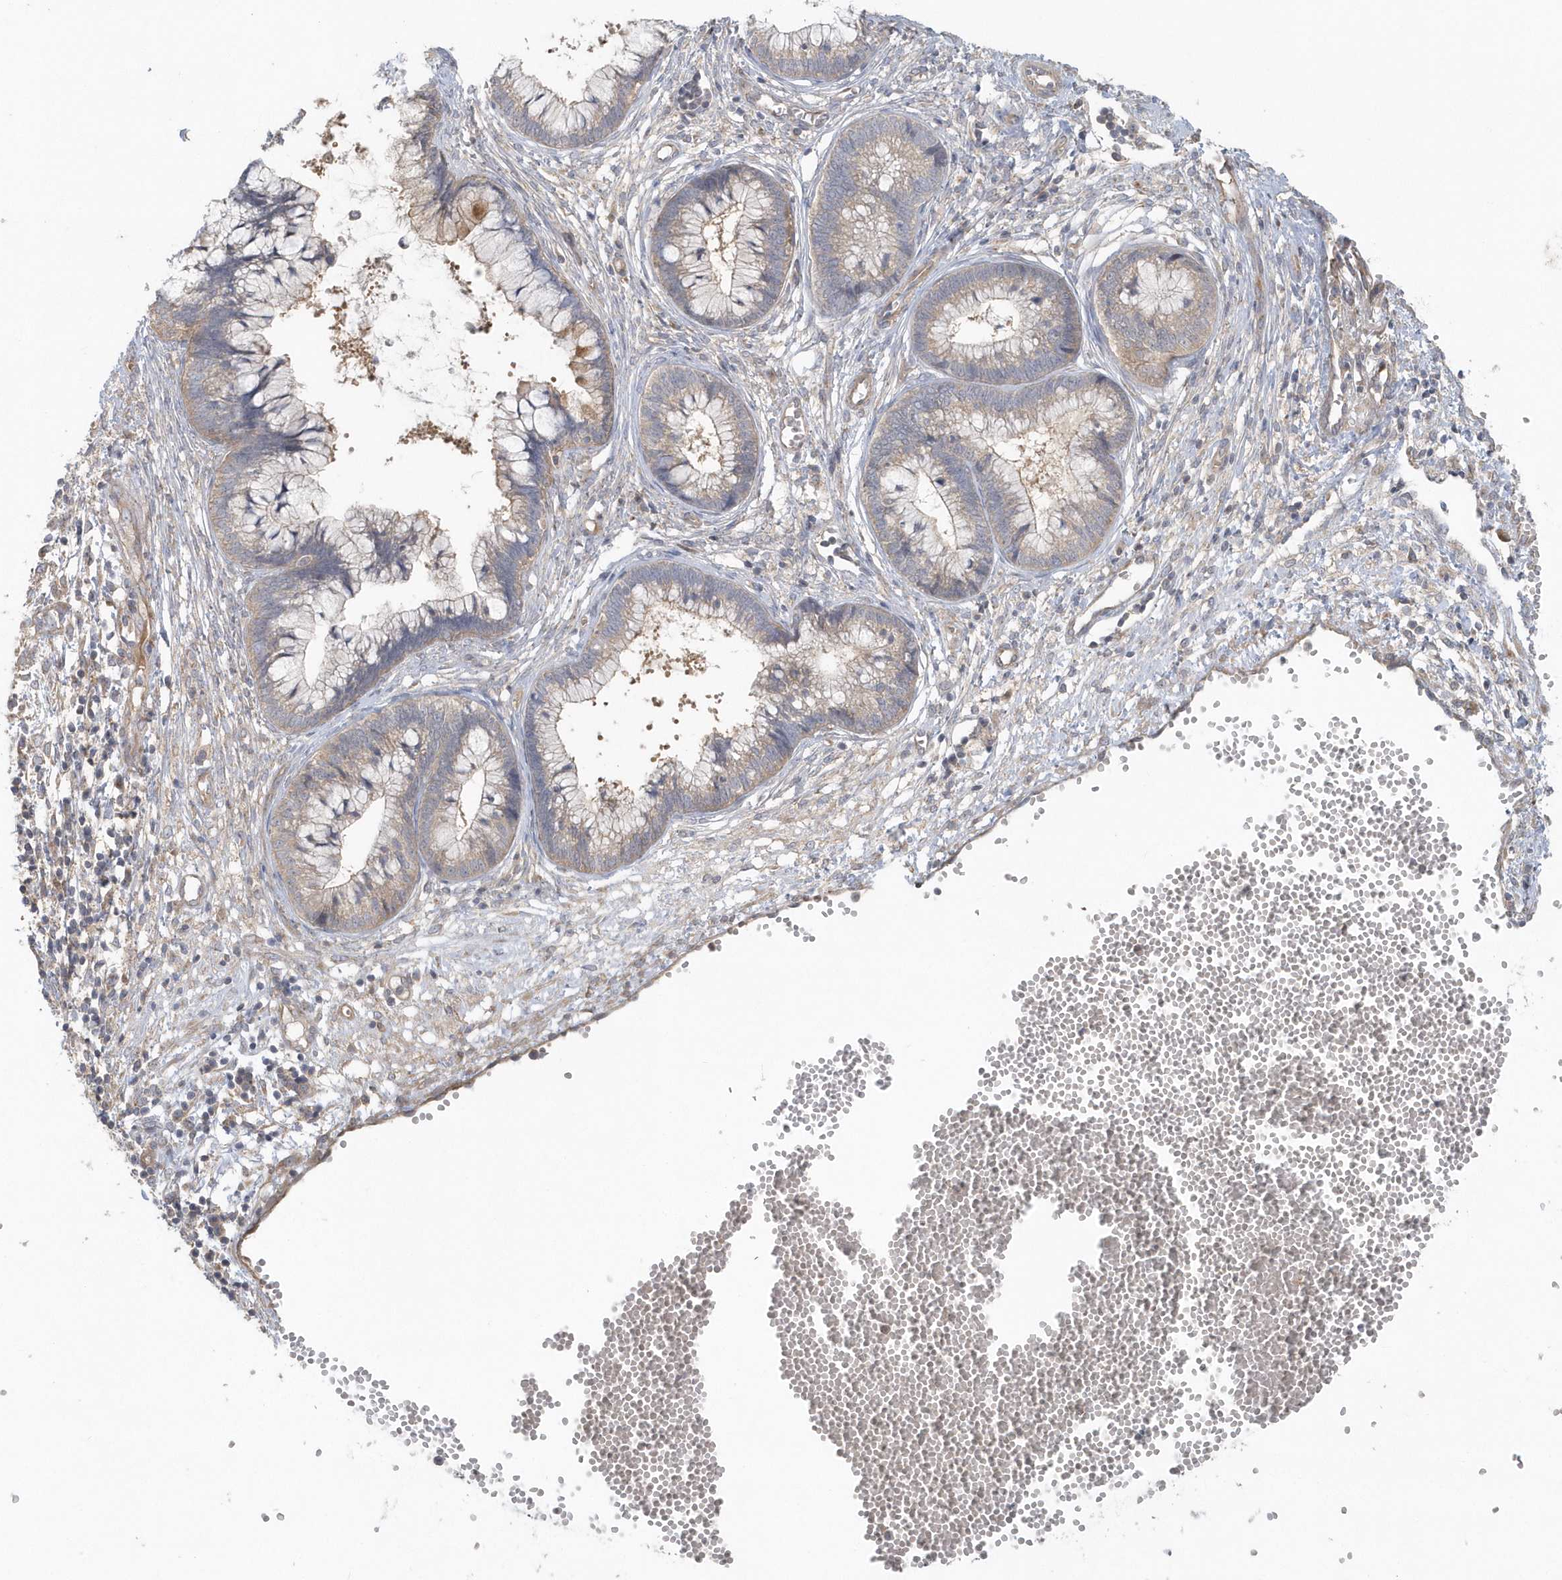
{"staining": {"intensity": "weak", "quantity": "25%-75%", "location": "cytoplasmic/membranous"}, "tissue": "cervical cancer", "cell_type": "Tumor cells", "image_type": "cancer", "snomed": [{"axis": "morphology", "description": "Adenocarcinoma, NOS"}, {"axis": "topography", "description": "Cervix"}], "caption": "This micrograph reveals IHC staining of adenocarcinoma (cervical), with low weak cytoplasmic/membranous positivity in about 25%-75% of tumor cells.", "gene": "ACTR1A", "patient": {"sex": "female", "age": 44}}